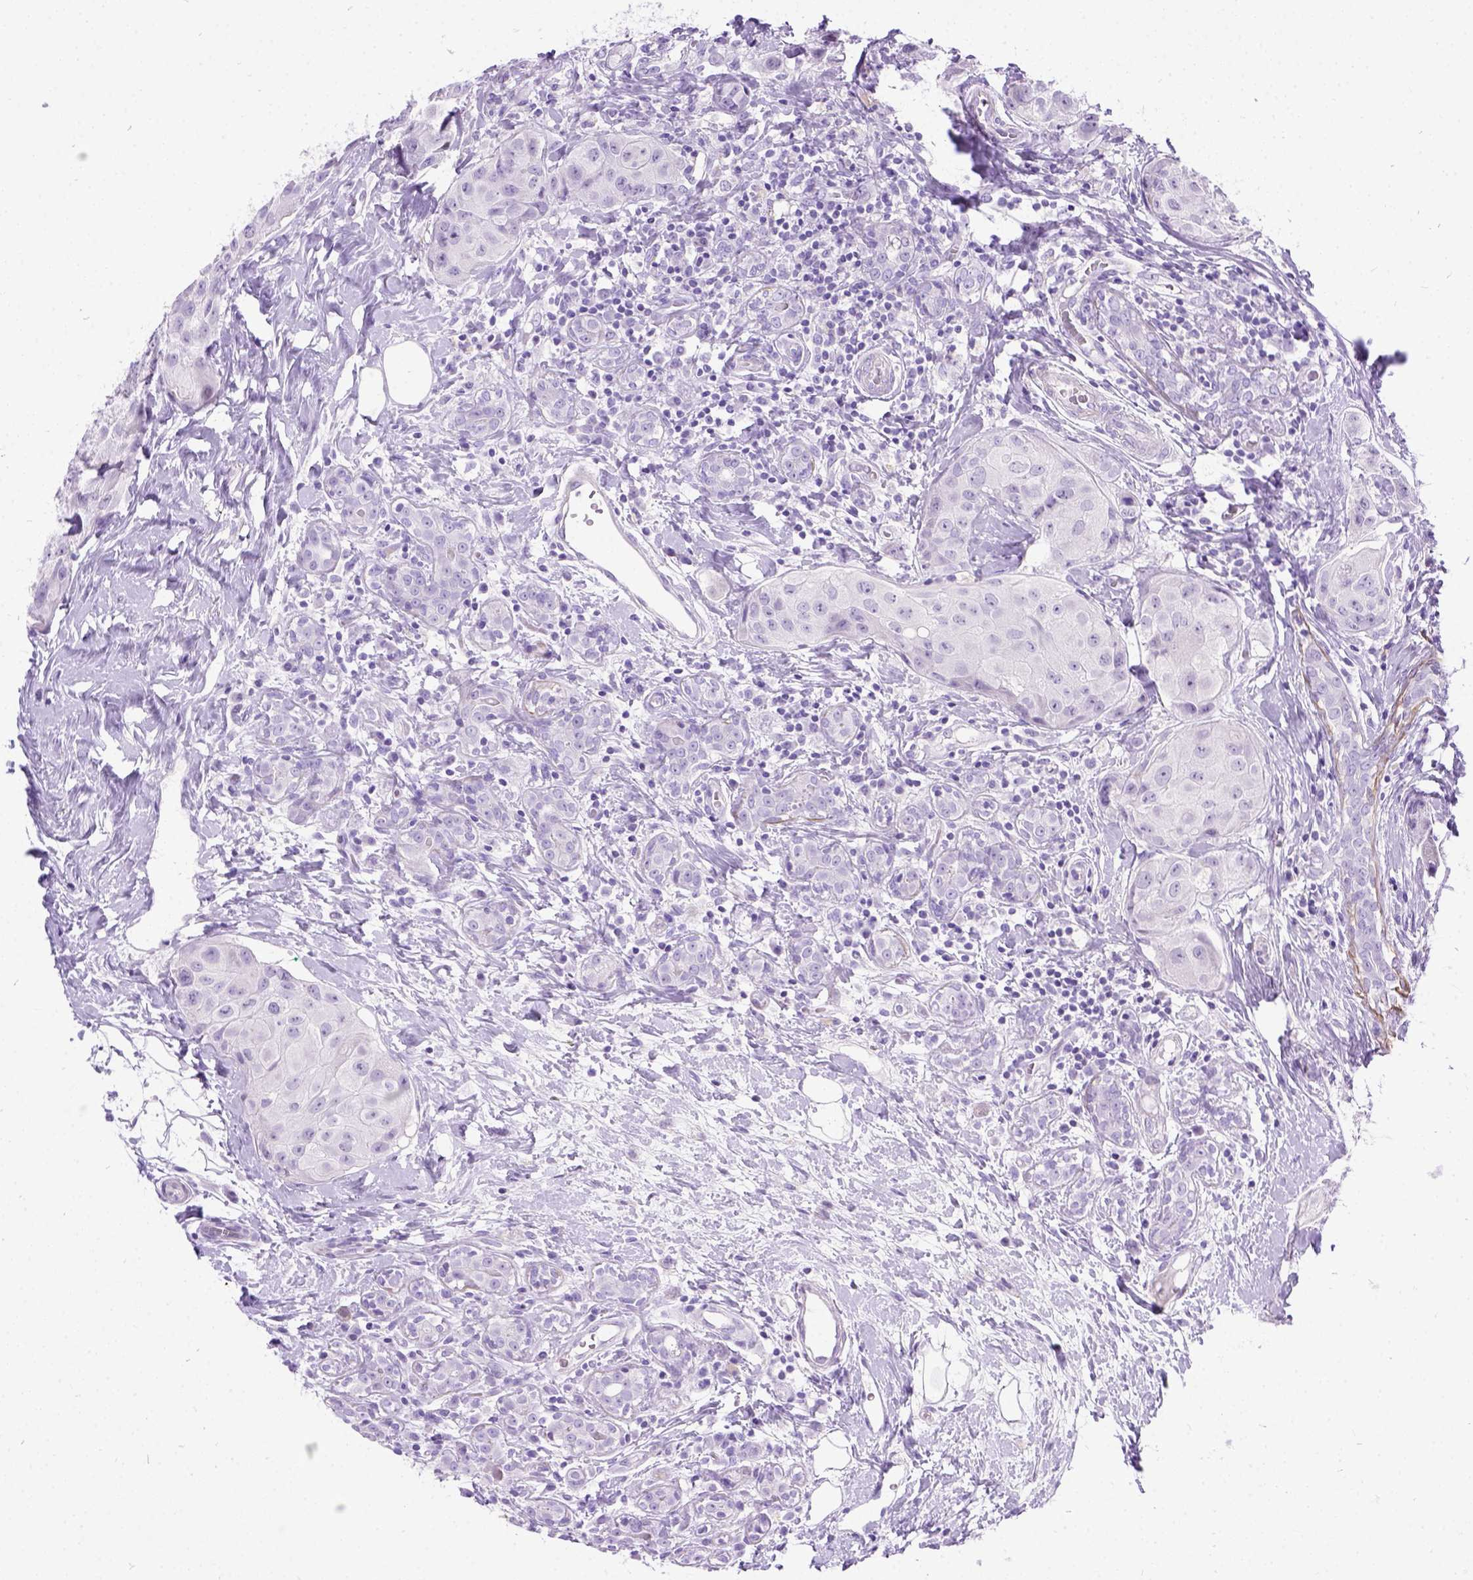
{"staining": {"intensity": "negative", "quantity": "none", "location": "none"}, "tissue": "breast cancer", "cell_type": "Tumor cells", "image_type": "cancer", "snomed": [{"axis": "morphology", "description": "Duct carcinoma"}, {"axis": "topography", "description": "Breast"}], "caption": "Tumor cells show no significant positivity in breast invasive ductal carcinoma.", "gene": "PRG2", "patient": {"sex": "female", "age": 43}}